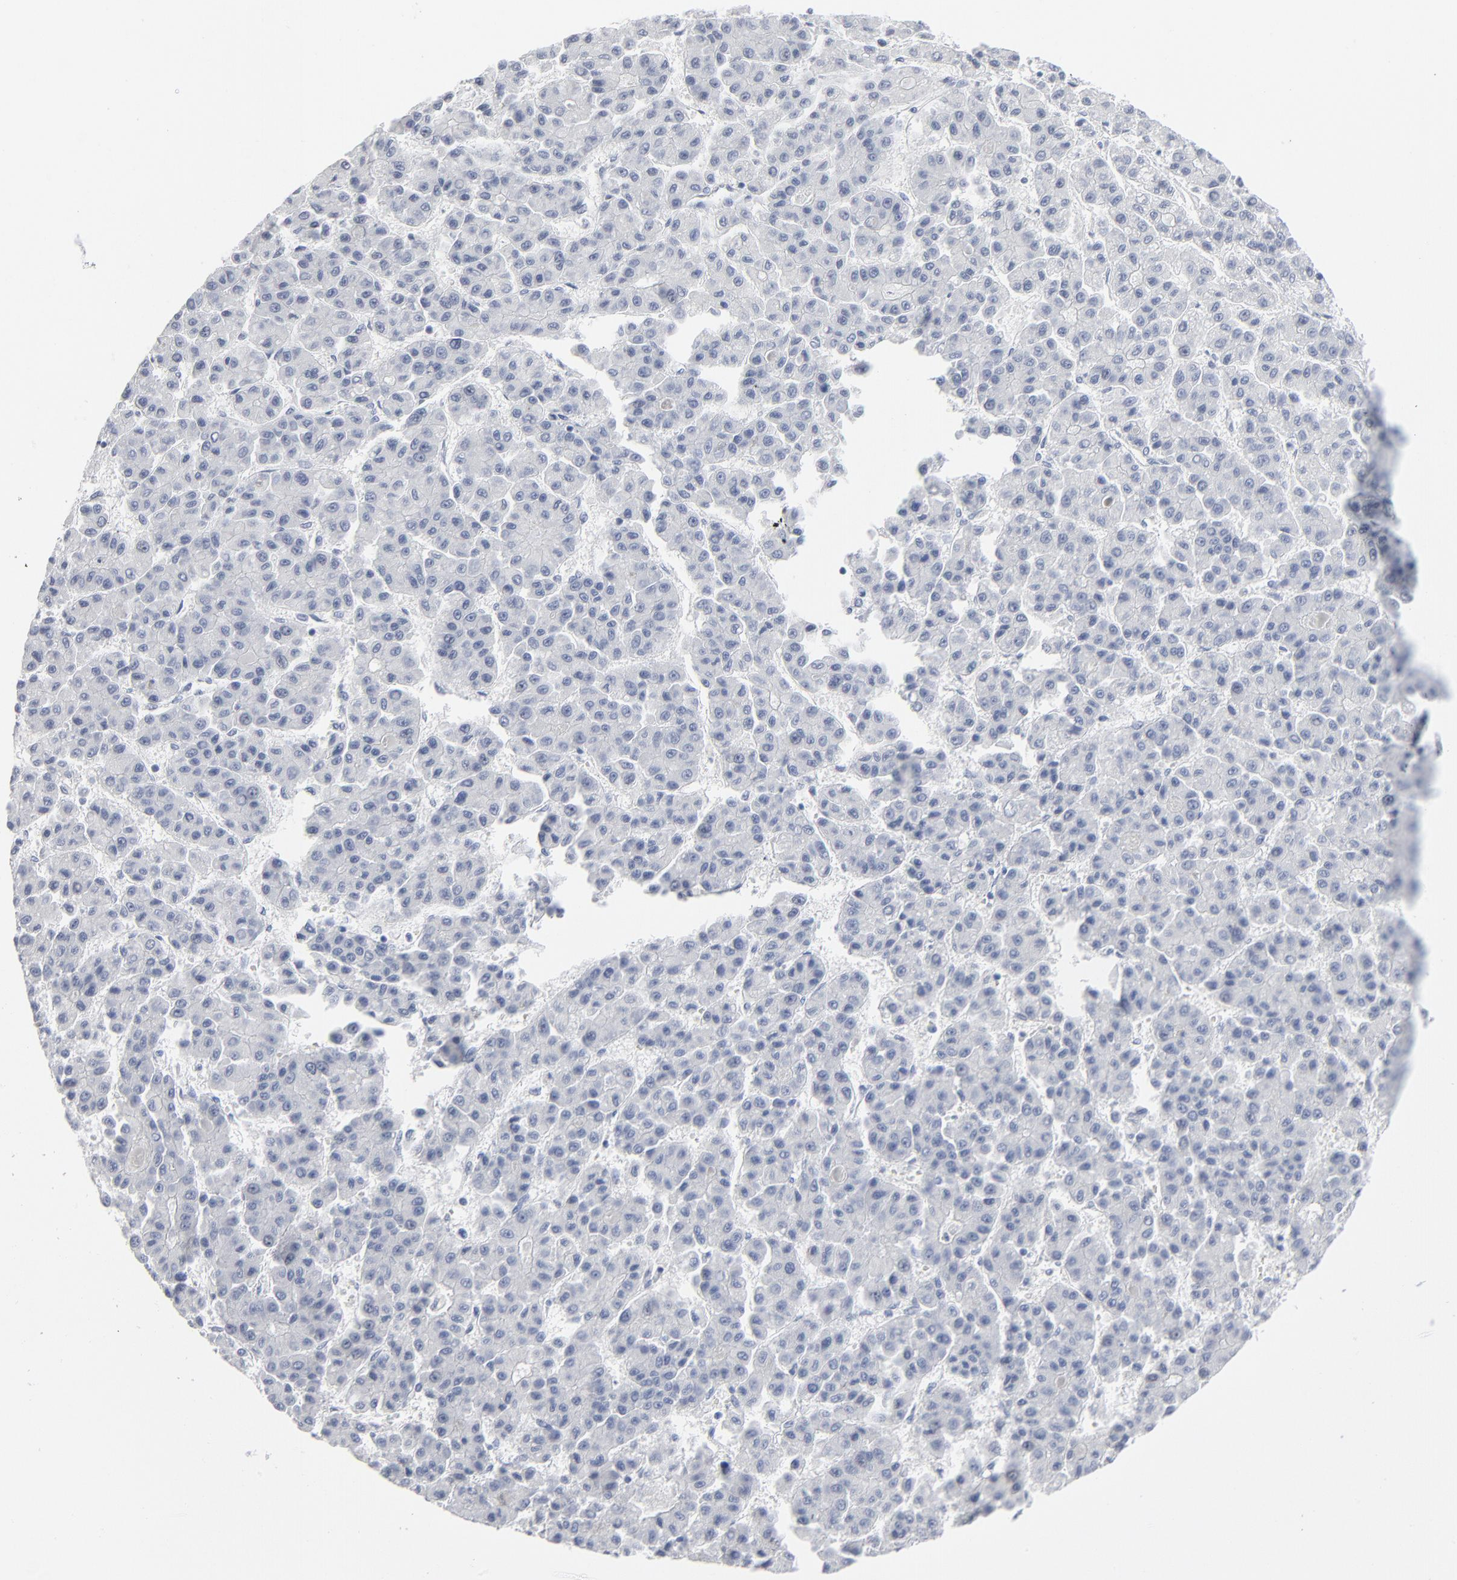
{"staining": {"intensity": "negative", "quantity": "none", "location": "none"}, "tissue": "liver cancer", "cell_type": "Tumor cells", "image_type": "cancer", "snomed": [{"axis": "morphology", "description": "Carcinoma, Hepatocellular, NOS"}, {"axis": "topography", "description": "Liver"}], "caption": "Tumor cells show no significant staining in liver cancer.", "gene": "PAGE1", "patient": {"sex": "male", "age": 70}}